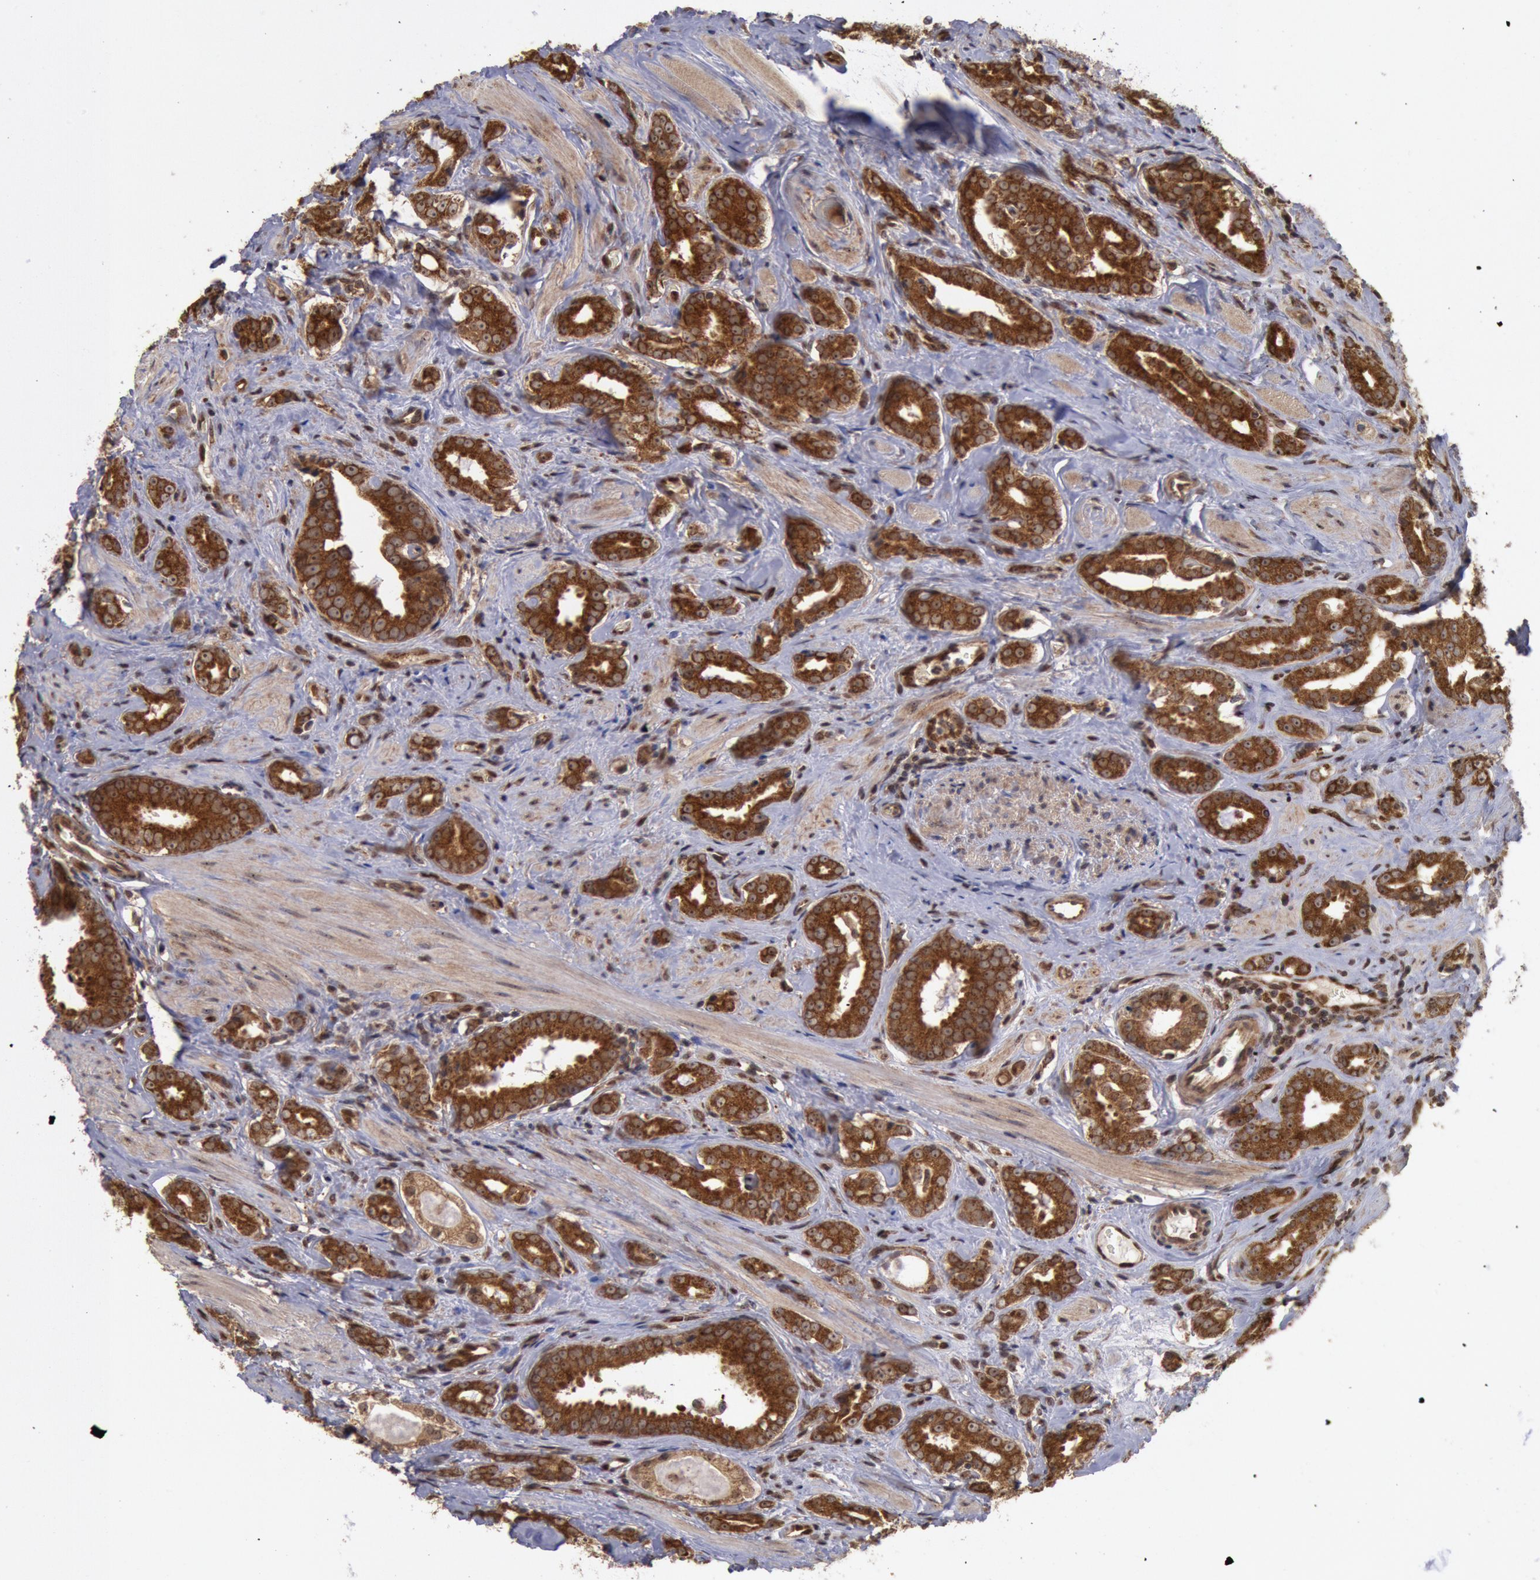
{"staining": {"intensity": "strong", "quantity": ">75%", "location": "cytoplasmic/membranous"}, "tissue": "prostate cancer", "cell_type": "Tumor cells", "image_type": "cancer", "snomed": [{"axis": "morphology", "description": "Adenocarcinoma, Medium grade"}, {"axis": "topography", "description": "Prostate"}], "caption": "Immunohistochemistry (IHC) histopathology image of prostate cancer (medium-grade adenocarcinoma) stained for a protein (brown), which reveals high levels of strong cytoplasmic/membranous expression in about >75% of tumor cells.", "gene": "STX17", "patient": {"sex": "male", "age": 53}}